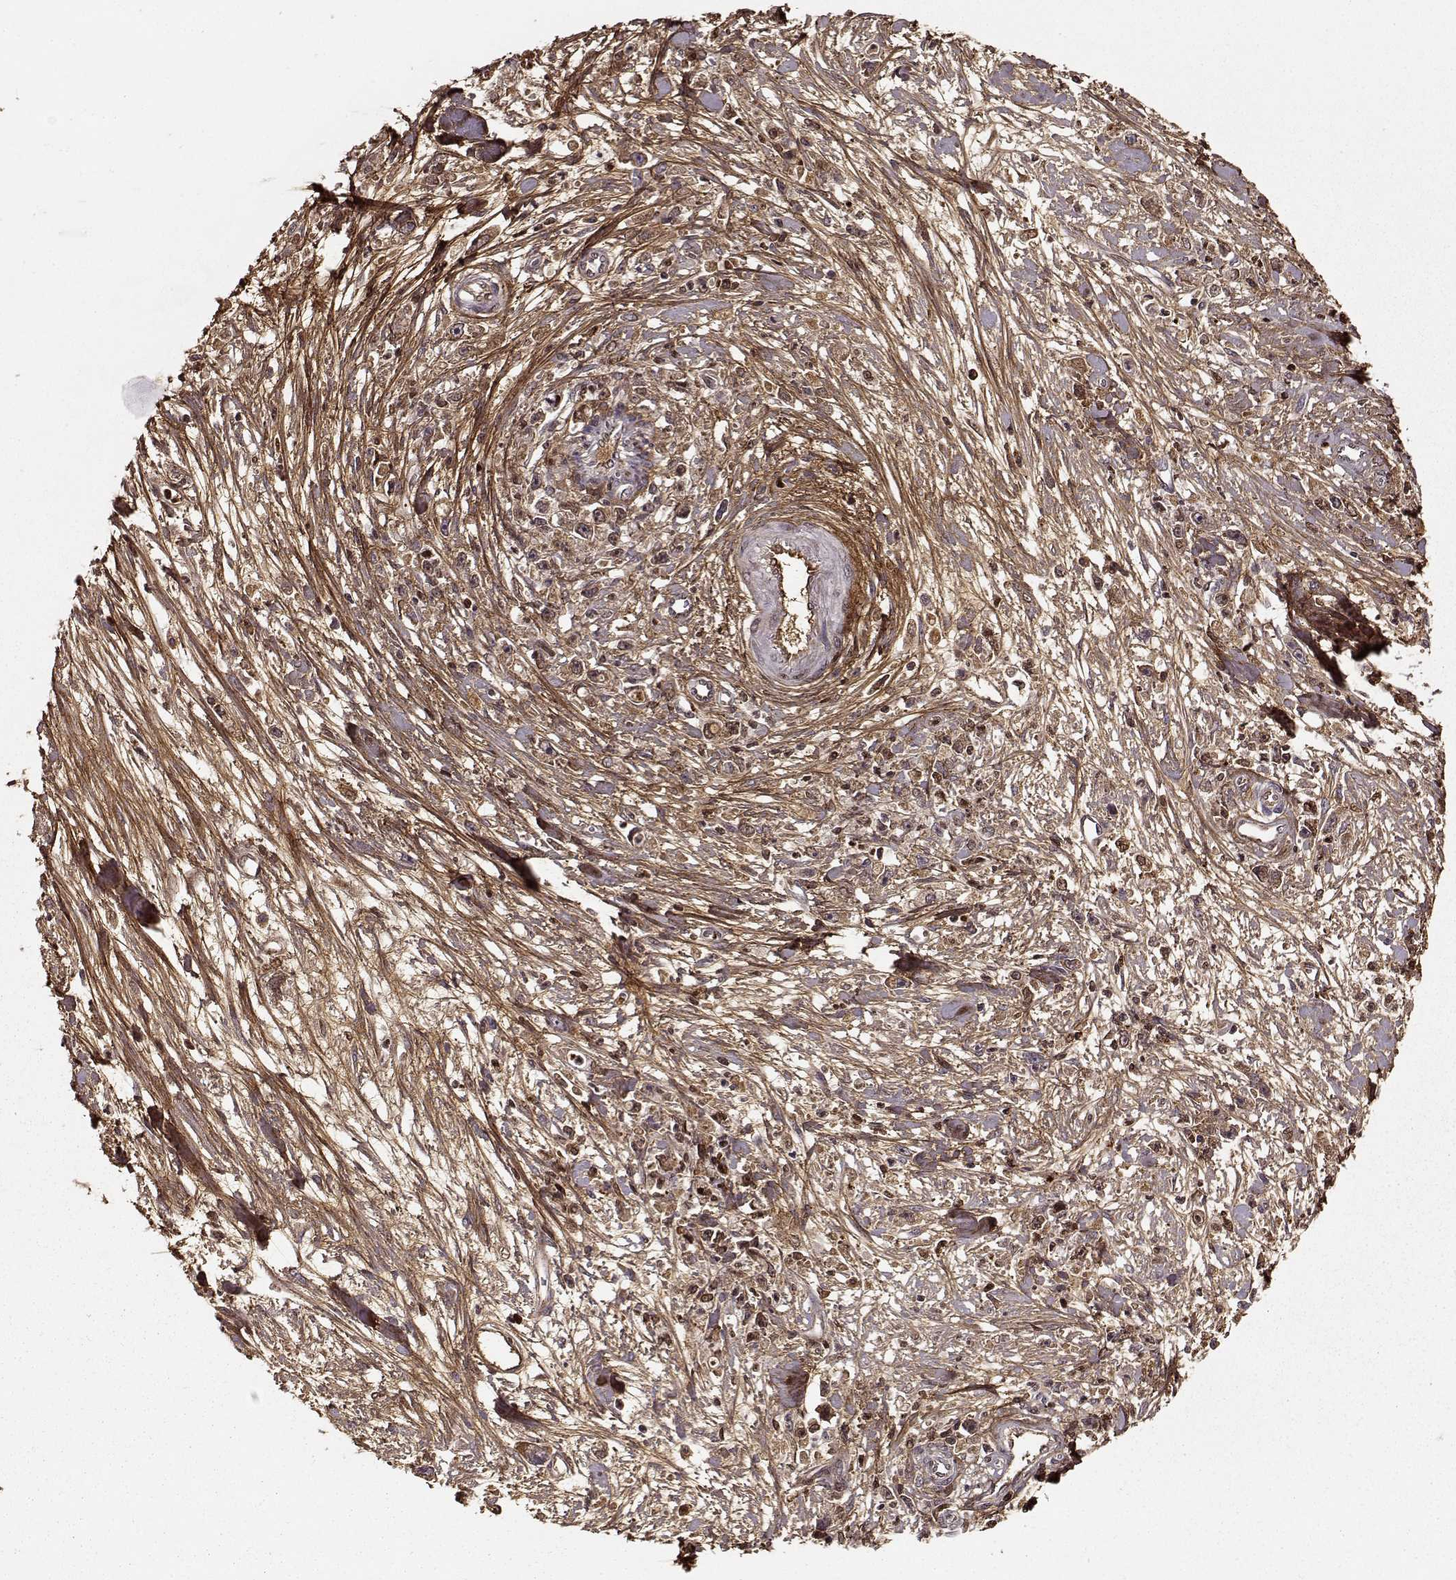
{"staining": {"intensity": "moderate", "quantity": "<25%", "location": "cytoplasmic/membranous"}, "tissue": "stomach cancer", "cell_type": "Tumor cells", "image_type": "cancer", "snomed": [{"axis": "morphology", "description": "Adenocarcinoma, NOS"}, {"axis": "topography", "description": "Stomach"}], "caption": "High-power microscopy captured an IHC micrograph of stomach adenocarcinoma, revealing moderate cytoplasmic/membranous positivity in about <25% of tumor cells.", "gene": "LUM", "patient": {"sex": "female", "age": 59}}